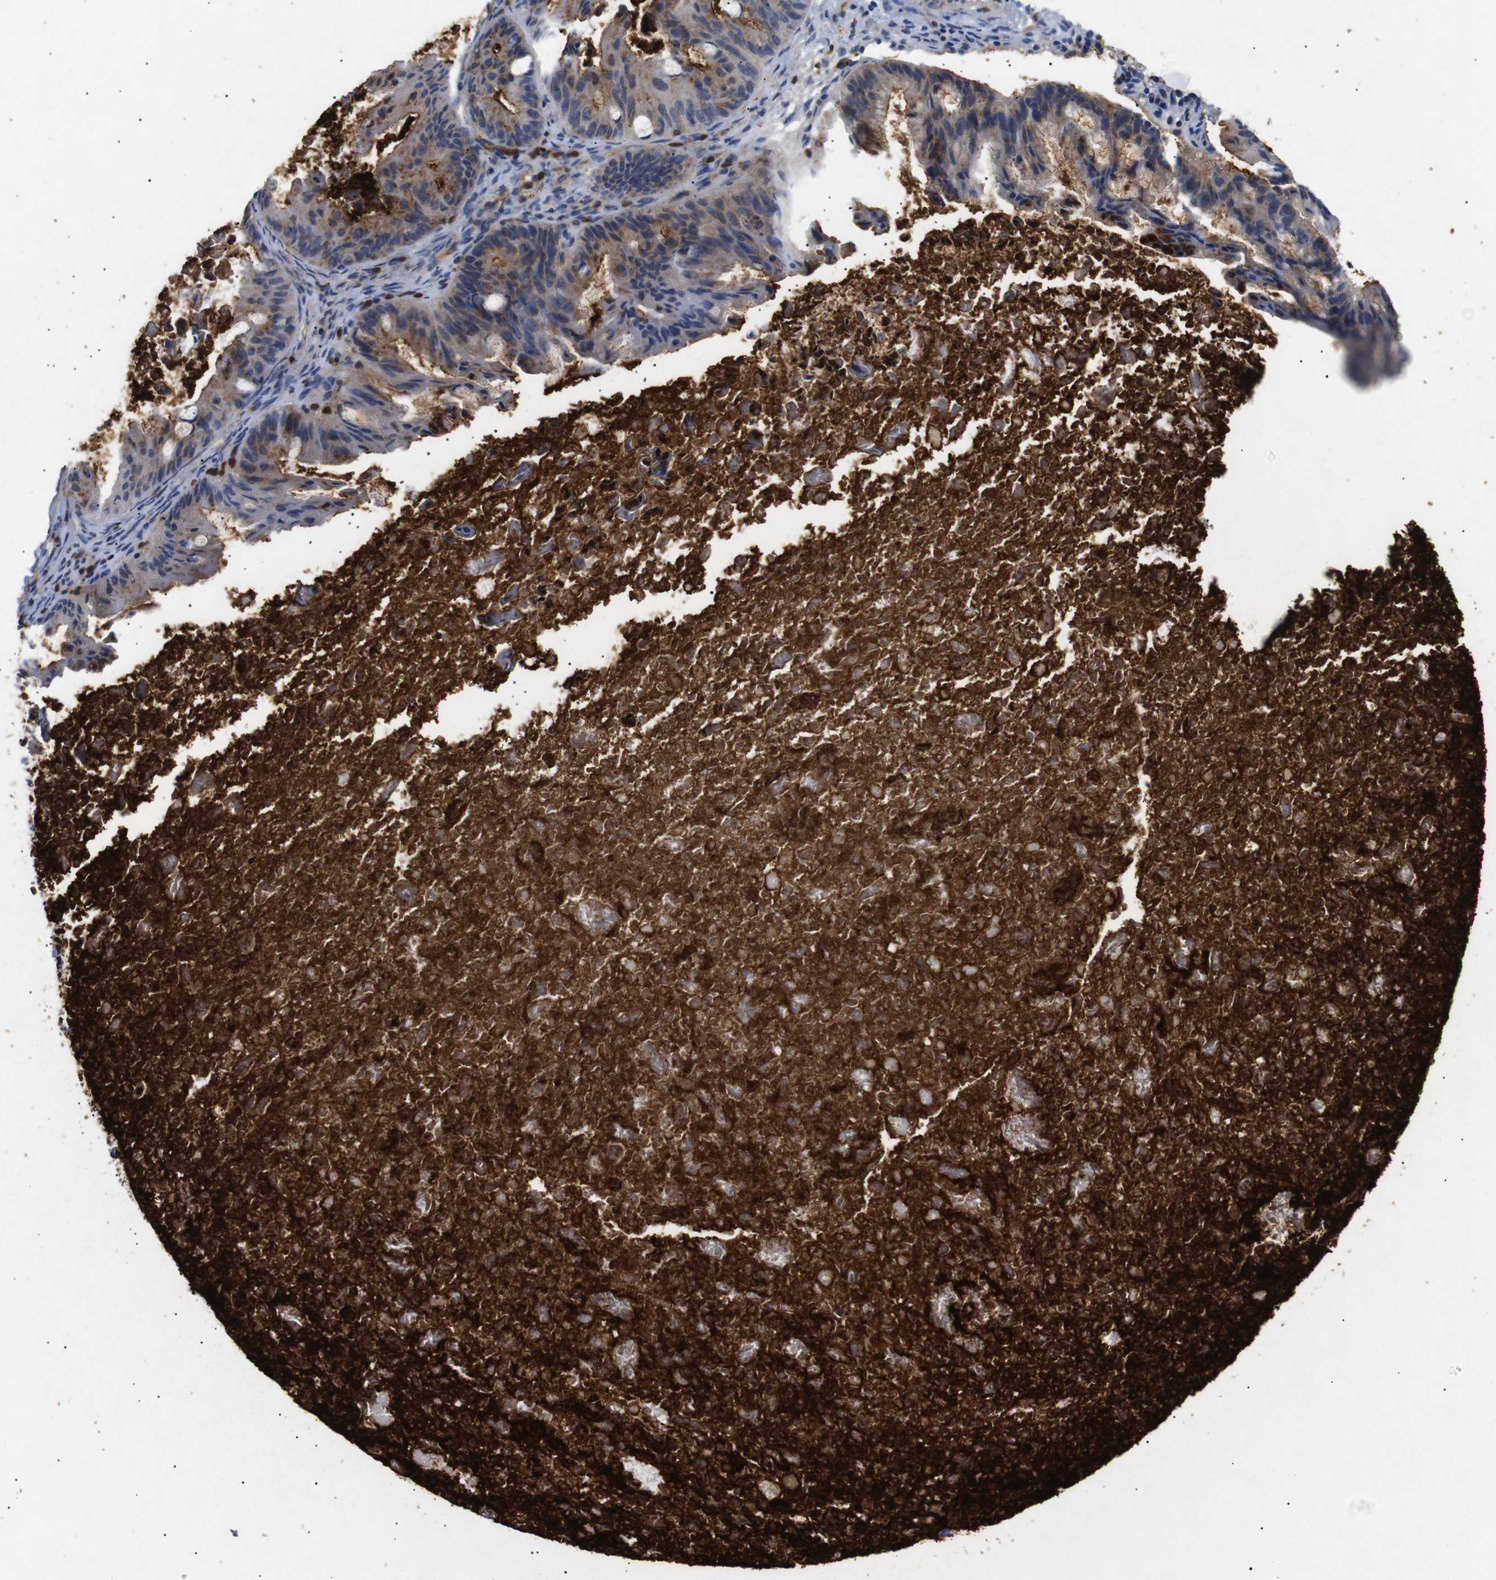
{"staining": {"intensity": "moderate", "quantity": "25%-75%", "location": "cytoplasmic/membranous"}, "tissue": "ovarian cancer", "cell_type": "Tumor cells", "image_type": "cancer", "snomed": [{"axis": "morphology", "description": "Cystadenocarcinoma, mucinous, NOS"}, {"axis": "topography", "description": "Ovary"}], "caption": "A brown stain shows moderate cytoplasmic/membranous expression of a protein in mucinous cystadenocarcinoma (ovarian) tumor cells.", "gene": "SDCBP", "patient": {"sex": "female", "age": 37}}